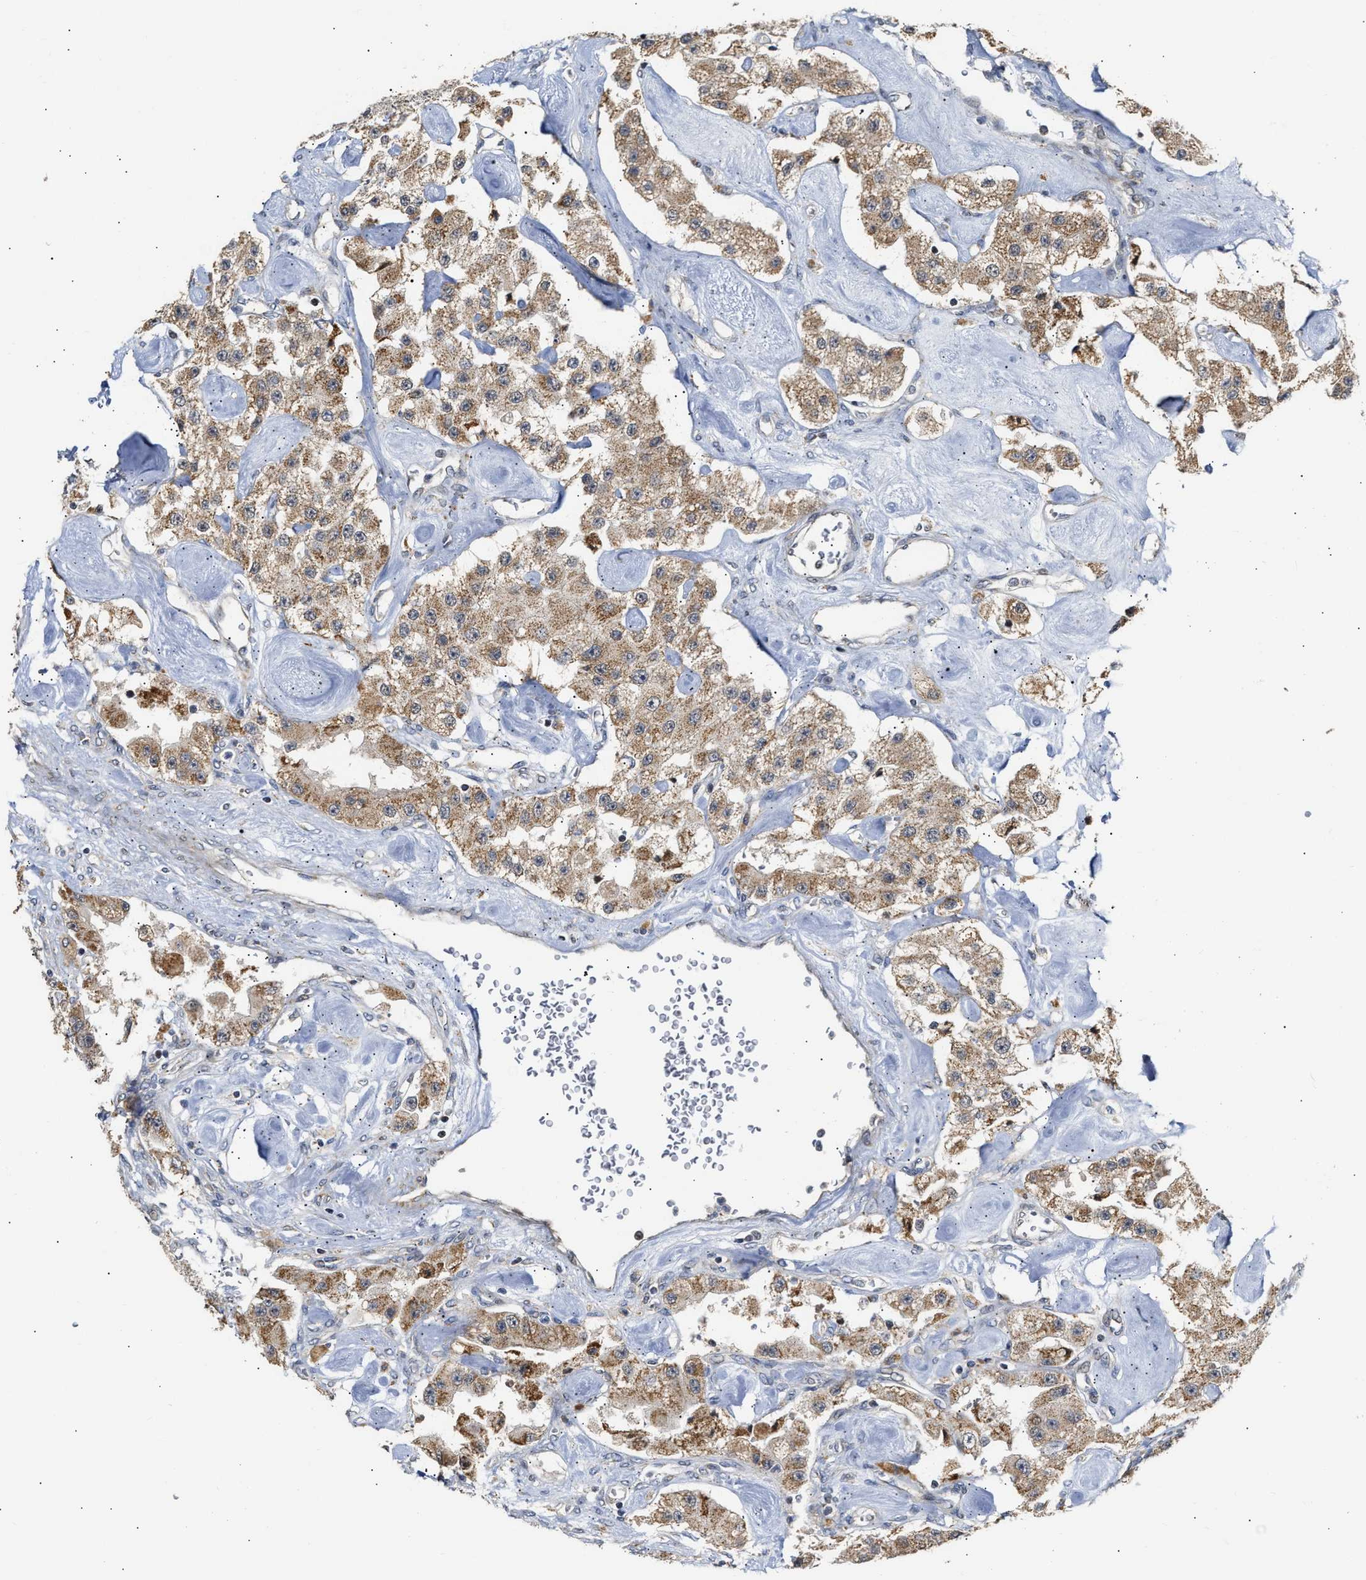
{"staining": {"intensity": "moderate", "quantity": ">75%", "location": "cytoplasmic/membranous"}, "tissue": "carcinoid", "cell_type": "Tumor cells", "image_type": "cancer", "snomed": [{"axis": "morphology", "description": "Carcinoid, malignant, NOS"}, {"axis": "topography", "description": "Pancreas"}], "caption": "Carcinoid (malignant) stained for a protein exhibits moderate cytoplasmic/membranous positivity in tumor cells.", "gene": "DEPTOR", "patient": {"sex": "male", "age": 41}}